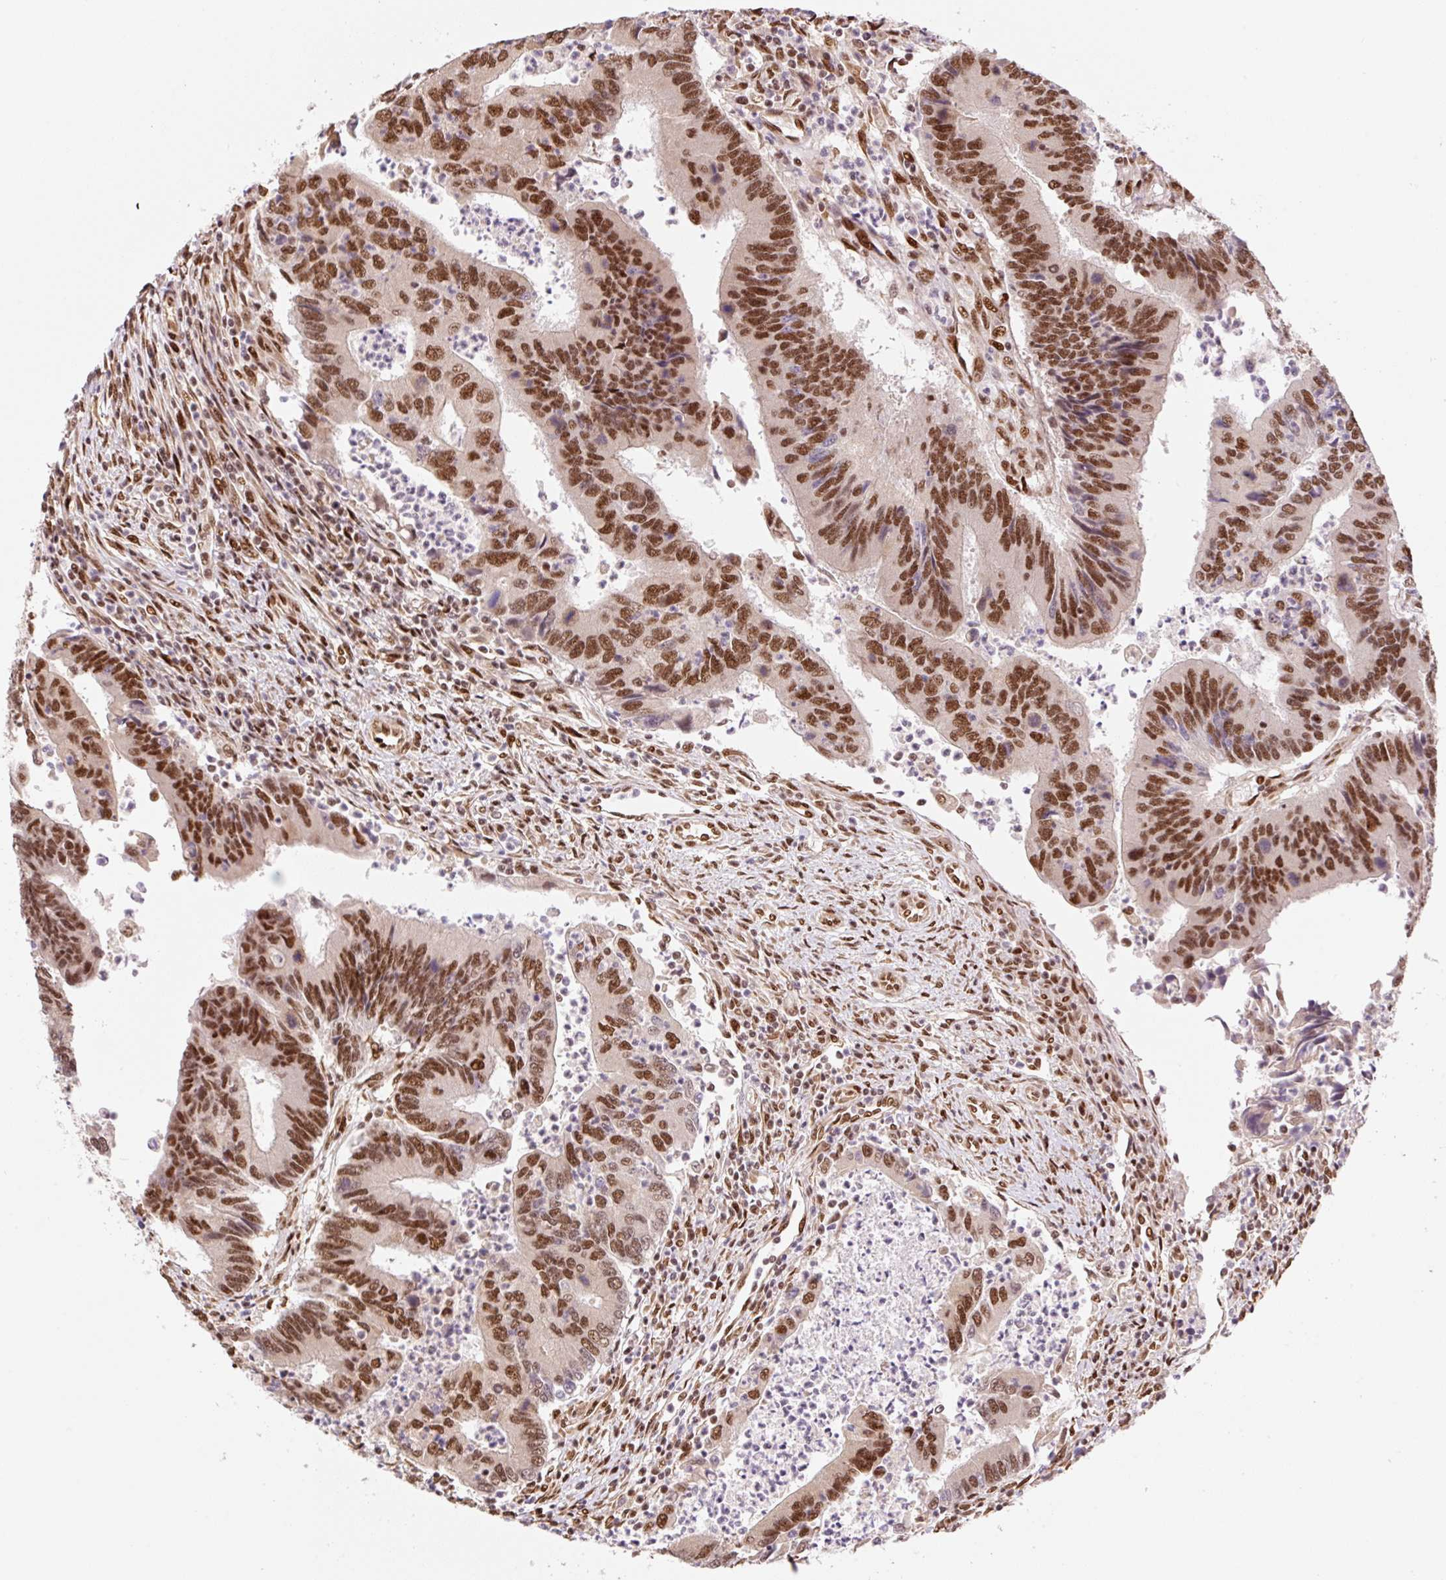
{"staining": {"intensity": "strong", "quantity": ">75%", "location": "nuclear"}, "tissue": "colorectal cancer", "cell_type": "Tumor cells", "image_type": "cancer", "snomed": [{"axis": "morphology", "description": "Adenocarcinoma, NOS"}, {"axis": "topography", "description": "Colon"}], "caption": "Brown immunohistochemical staining in human colorectal cancer displays strong nuclear staining in approximately >75% of tumor cells.", "gene": "INTS8", "patient": {"sex": "female", "age": 67}}